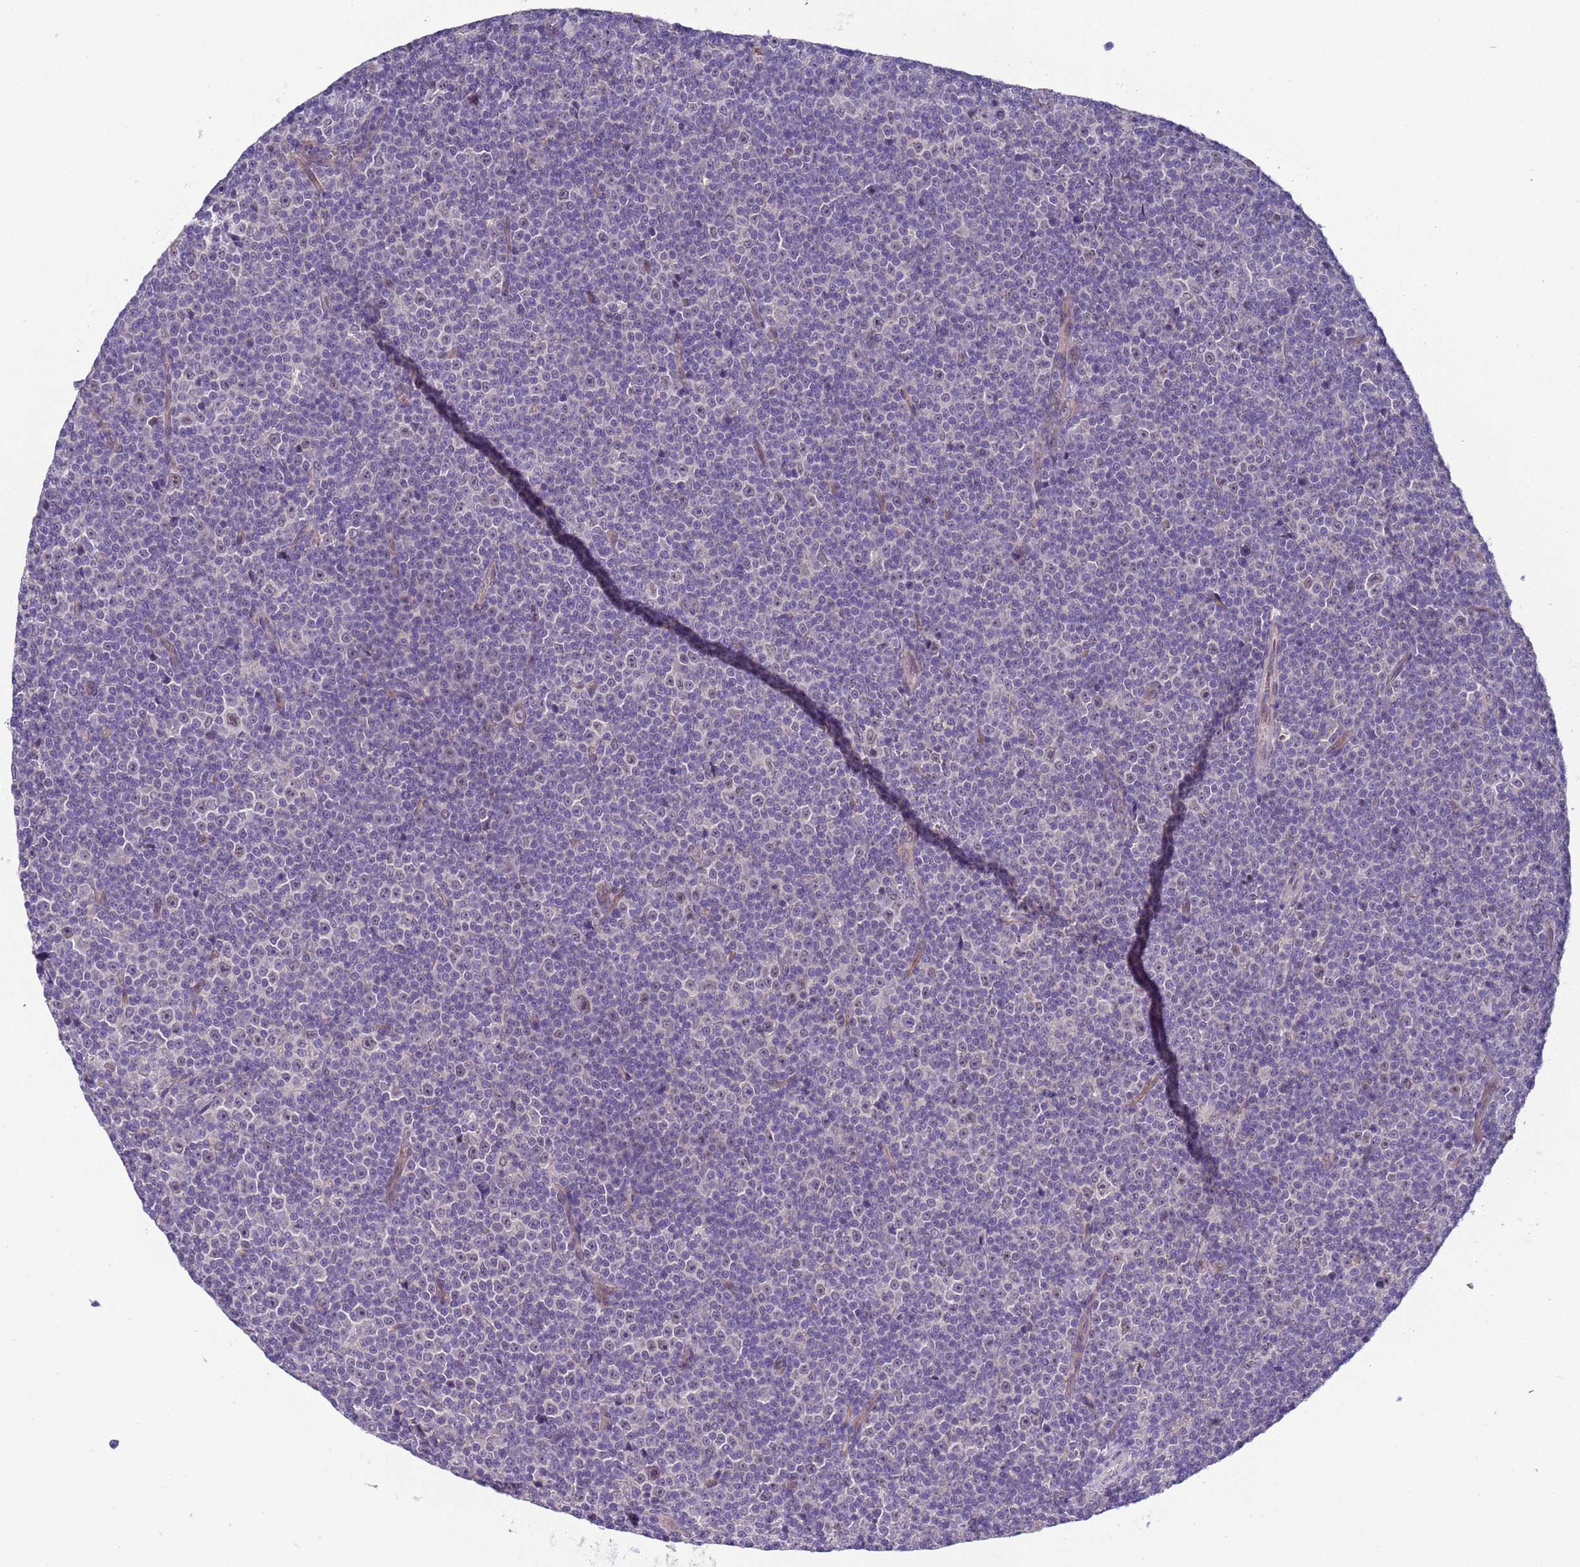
{"staining": {"intensity": "weak", "quantity": "<25%", "location": "nuclear"}, "tissue": "lymphoma", "cell_type": "Tumor cells", "image_type": "cancer", "snomed": [{"axis": "morphology", "description": "Malignant lymphoma, non-Hodgkin's type, Low grade"}, {"axis": "topography", "description": "Lymph node"}], "caption": "Tumor cells show no significant protein staining in low-grade malignant lymphoma, non-Hodgkin's type. (DAB IHC, high magnification).", "gene": "TRMT10A", "patient": {"sex": "female", "age": 67}}